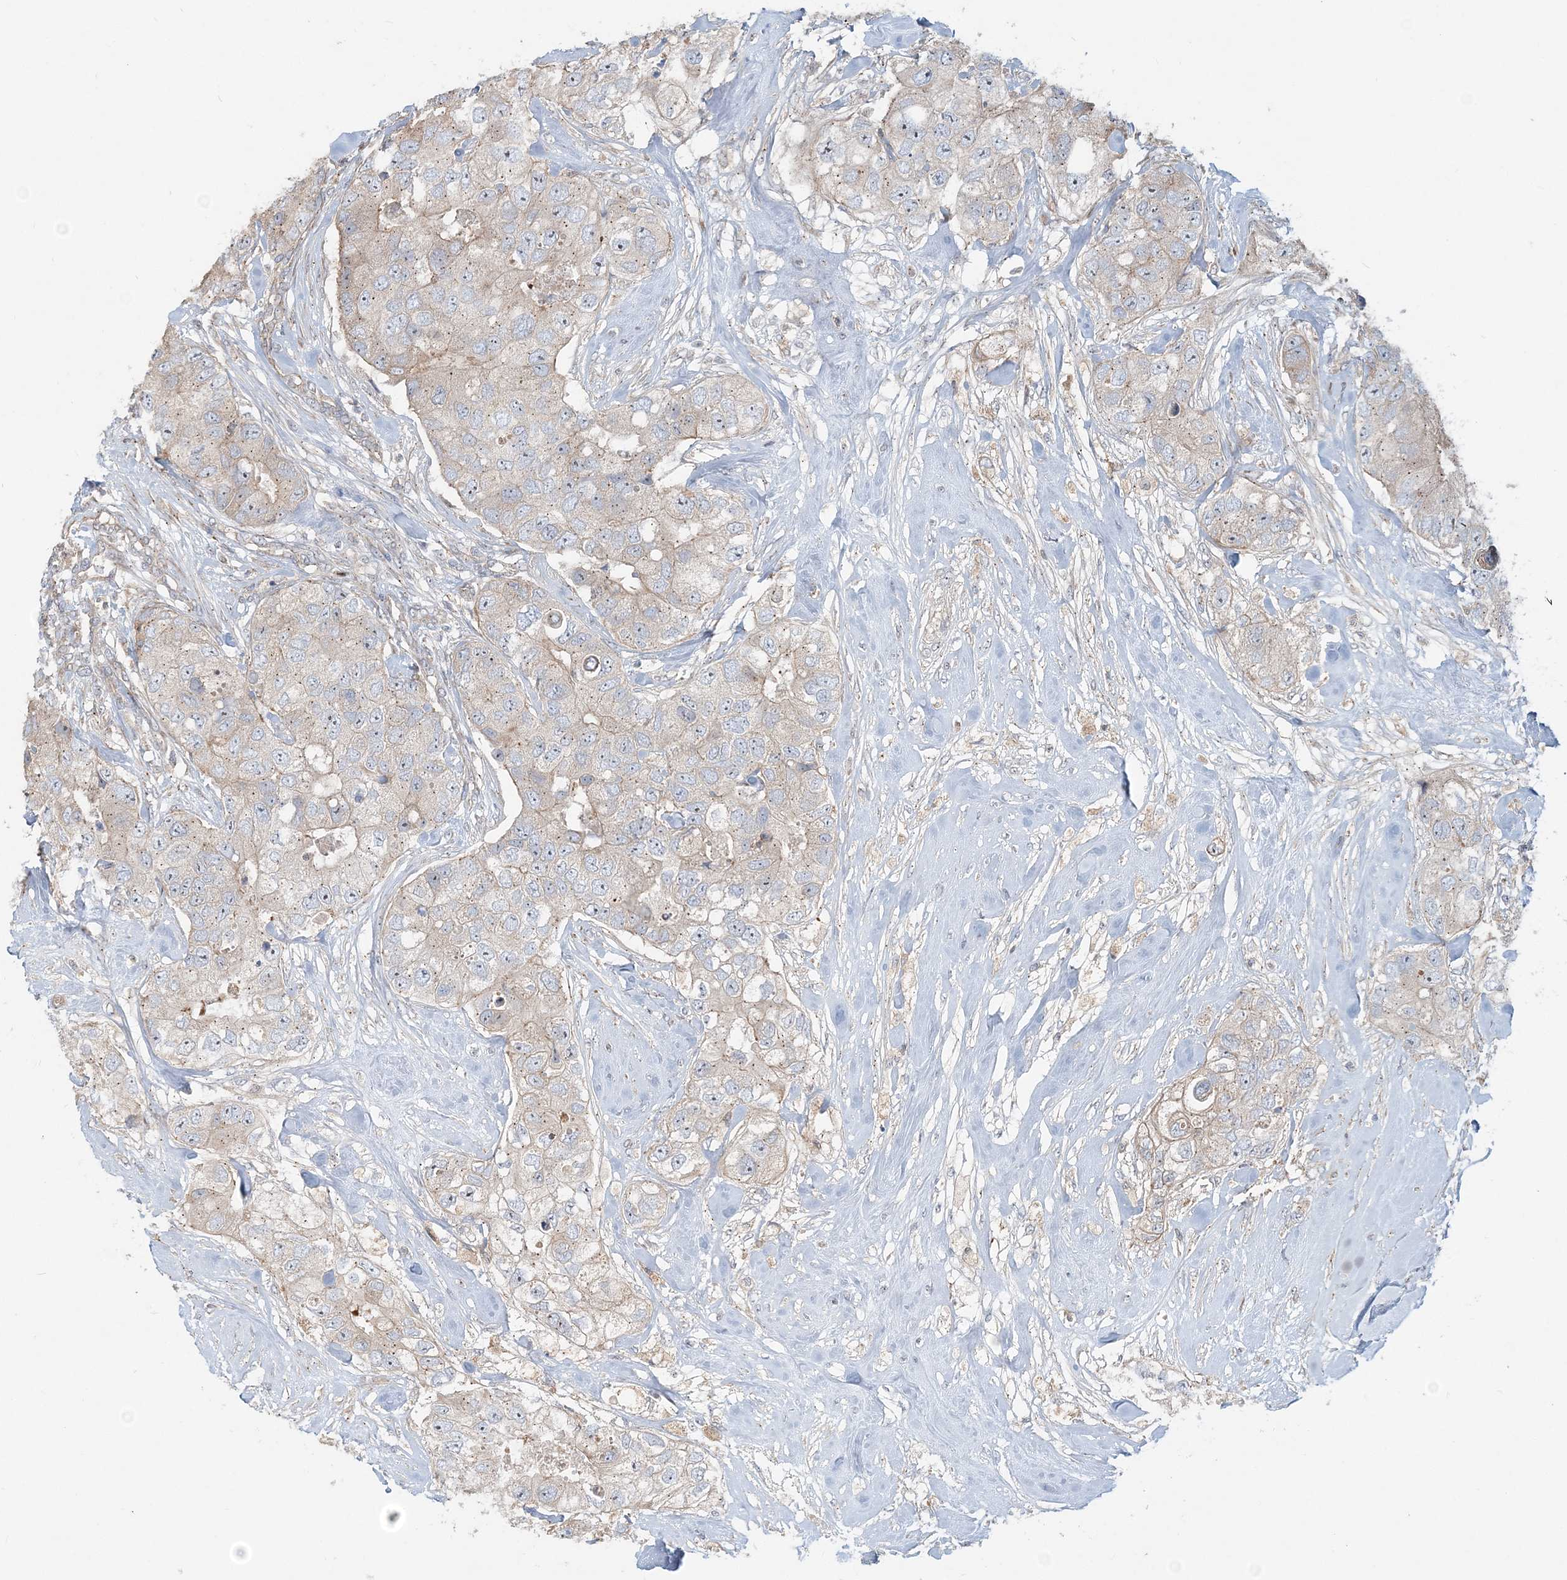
{"staining": {"intensity": "weak", "quantity": "25%-75%", "location": "cytoplasmic/membranous"}, "tissue": "breast cancer", "cell_type": "Tumor cells", "image_type": "cancer", "snomed": [{"axis": "morphology", "description": "Duct carcinoma"}, {"axis": "topography", "description": "Breast"}], "caption": "The photomicrograph exhibits a brown stain indicating the presence of a protein in the cytoplasmic/membranous of tumor cells in breast cancer.", "gene": "CXXC5", "patient": {"sex": "female", "age": 62}}